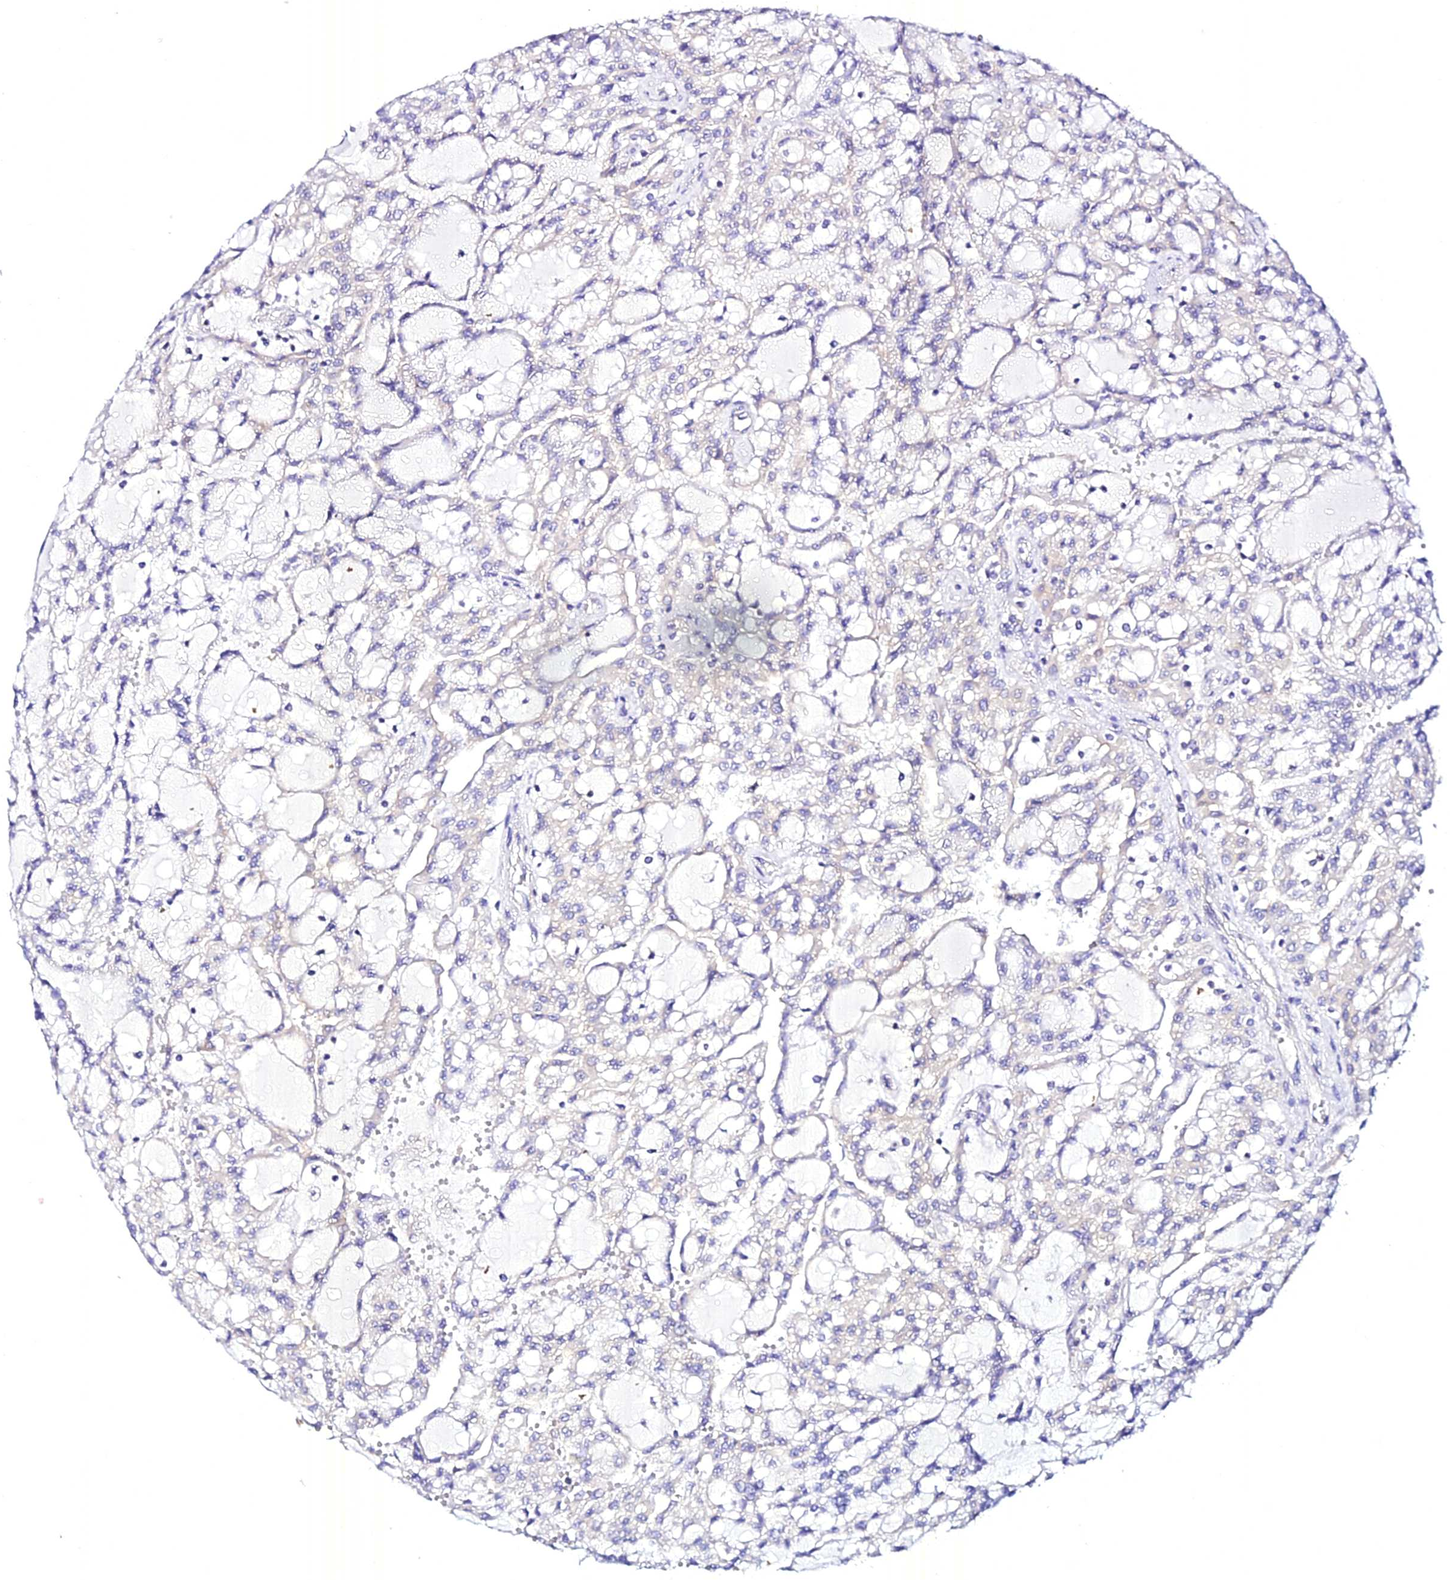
{"staining": {"intensity": "negative", "quantity": "none", "location": "none"}, "tissue": "renal cancer", "cell_type": "Tumor cells", "image_type": "cancer", "snomed": [{"axis": "morphology", "description": "Adenocarcinoma, NOS"}, {"axis": "topography", "description": "Kidney"}], "caption": "Tumor cells are negative for brown protein staining in adenocarcinoma (renal). (Brightfield microscopy of DAB immunohistochemistry (IHC) at high magnification).", "gene": "ATG16L2", "patient": {"sex": "male", "age": 63}}